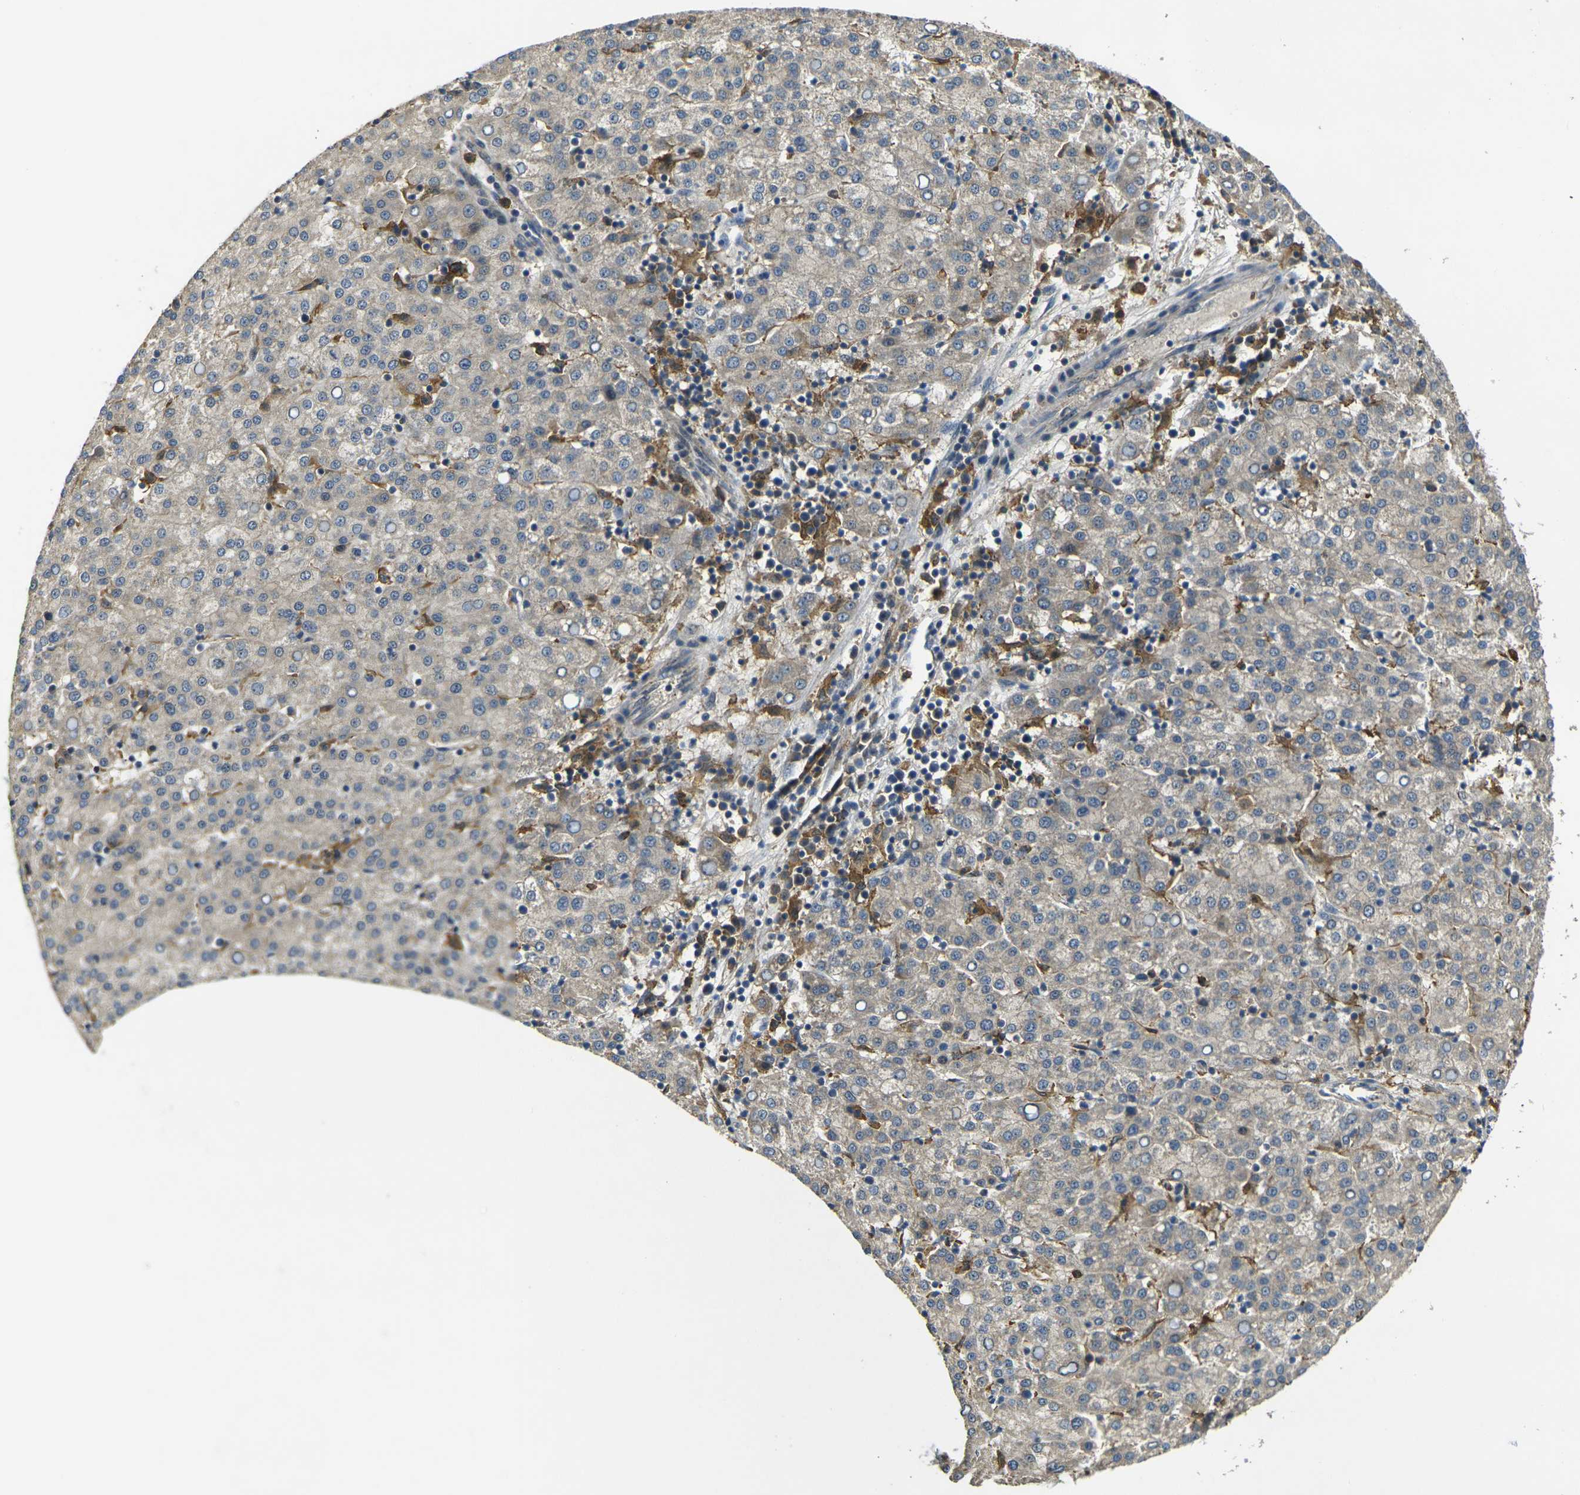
{"staining": {"intensity": "negative", "quantity": "none", "location": "none"}, "tissue": "liver cancer", "cell_type": "Tumor cells", "image_type": "cancer", "snomed": [{"axis": "morphology", "description": "Carcinoma, Hepatocellular, NOS"}, {"axis": "topography", "description": "Liver"}], "caption": "Liver cancer (hepatocellular carcinoma) stained for a protein using immunohistochemistry (IHC) reveals no positivity tumor cells.", "gene": "PIGL", "patient": {"sex": "female", "age": 58}}